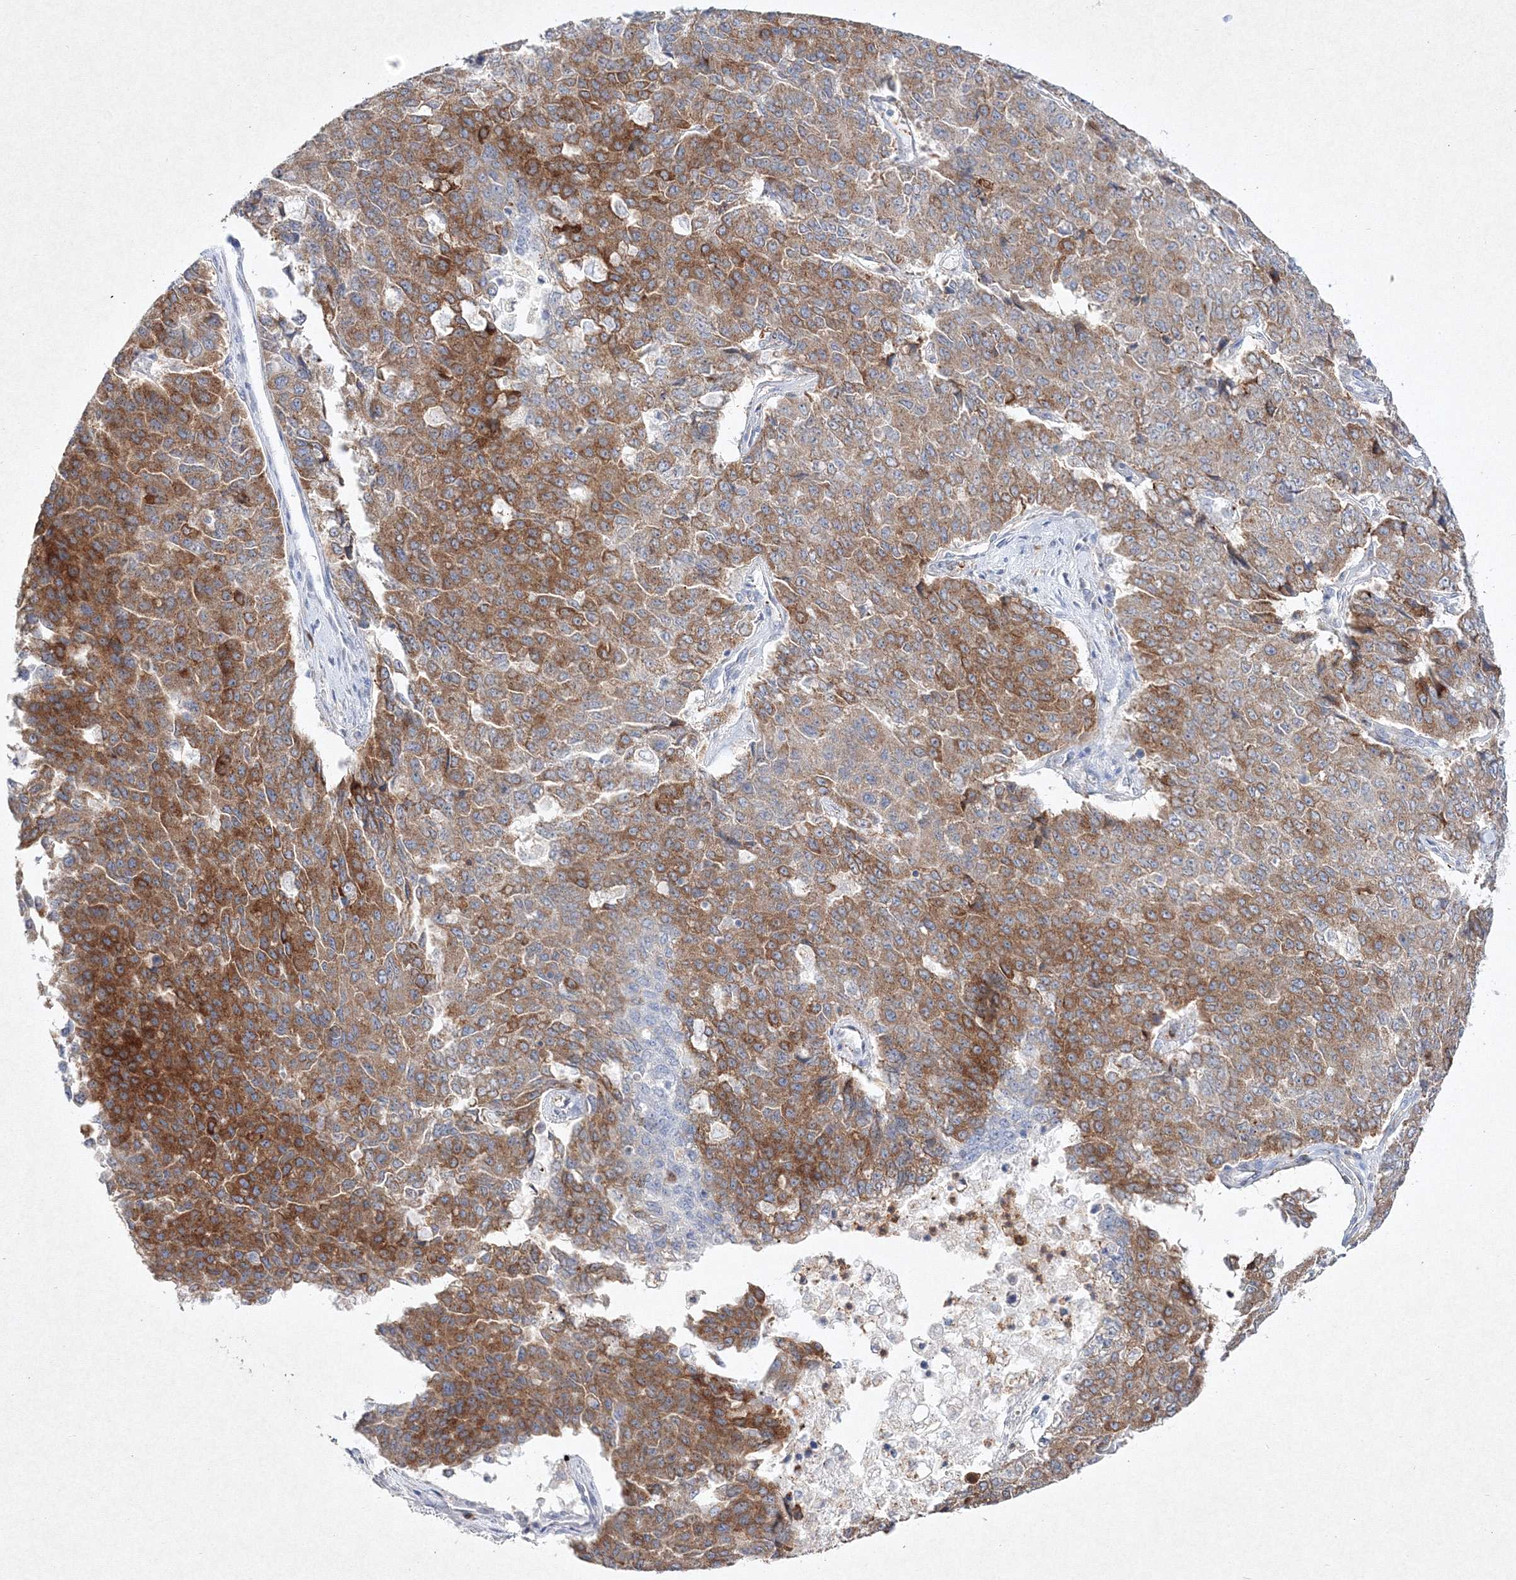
{"staining": {"intensity": "moderate", "quantity": ">75%", "location": "cytoplasmic/membranous"}, "tissue": "pancreatic cancer", "cell_type": "Tumor cells", "image_type": "cancer", "snomed": [{"axis": "morphology", "description": "Adenocarcinoma, NOS"}, {"axis": "topography", "description": "Pancreas"}], "caption": "An IHC micrograph of neoplastic tissue is shown. Protein staining in brown highlights moderate cytoplasmic/membranous positivity in pancreatic cancer within tumor cells. The protein is shown in brown color, while the nuclei are stained blue.", "gene": "HCST", "patient": {"sex": "male", "age": 50}}